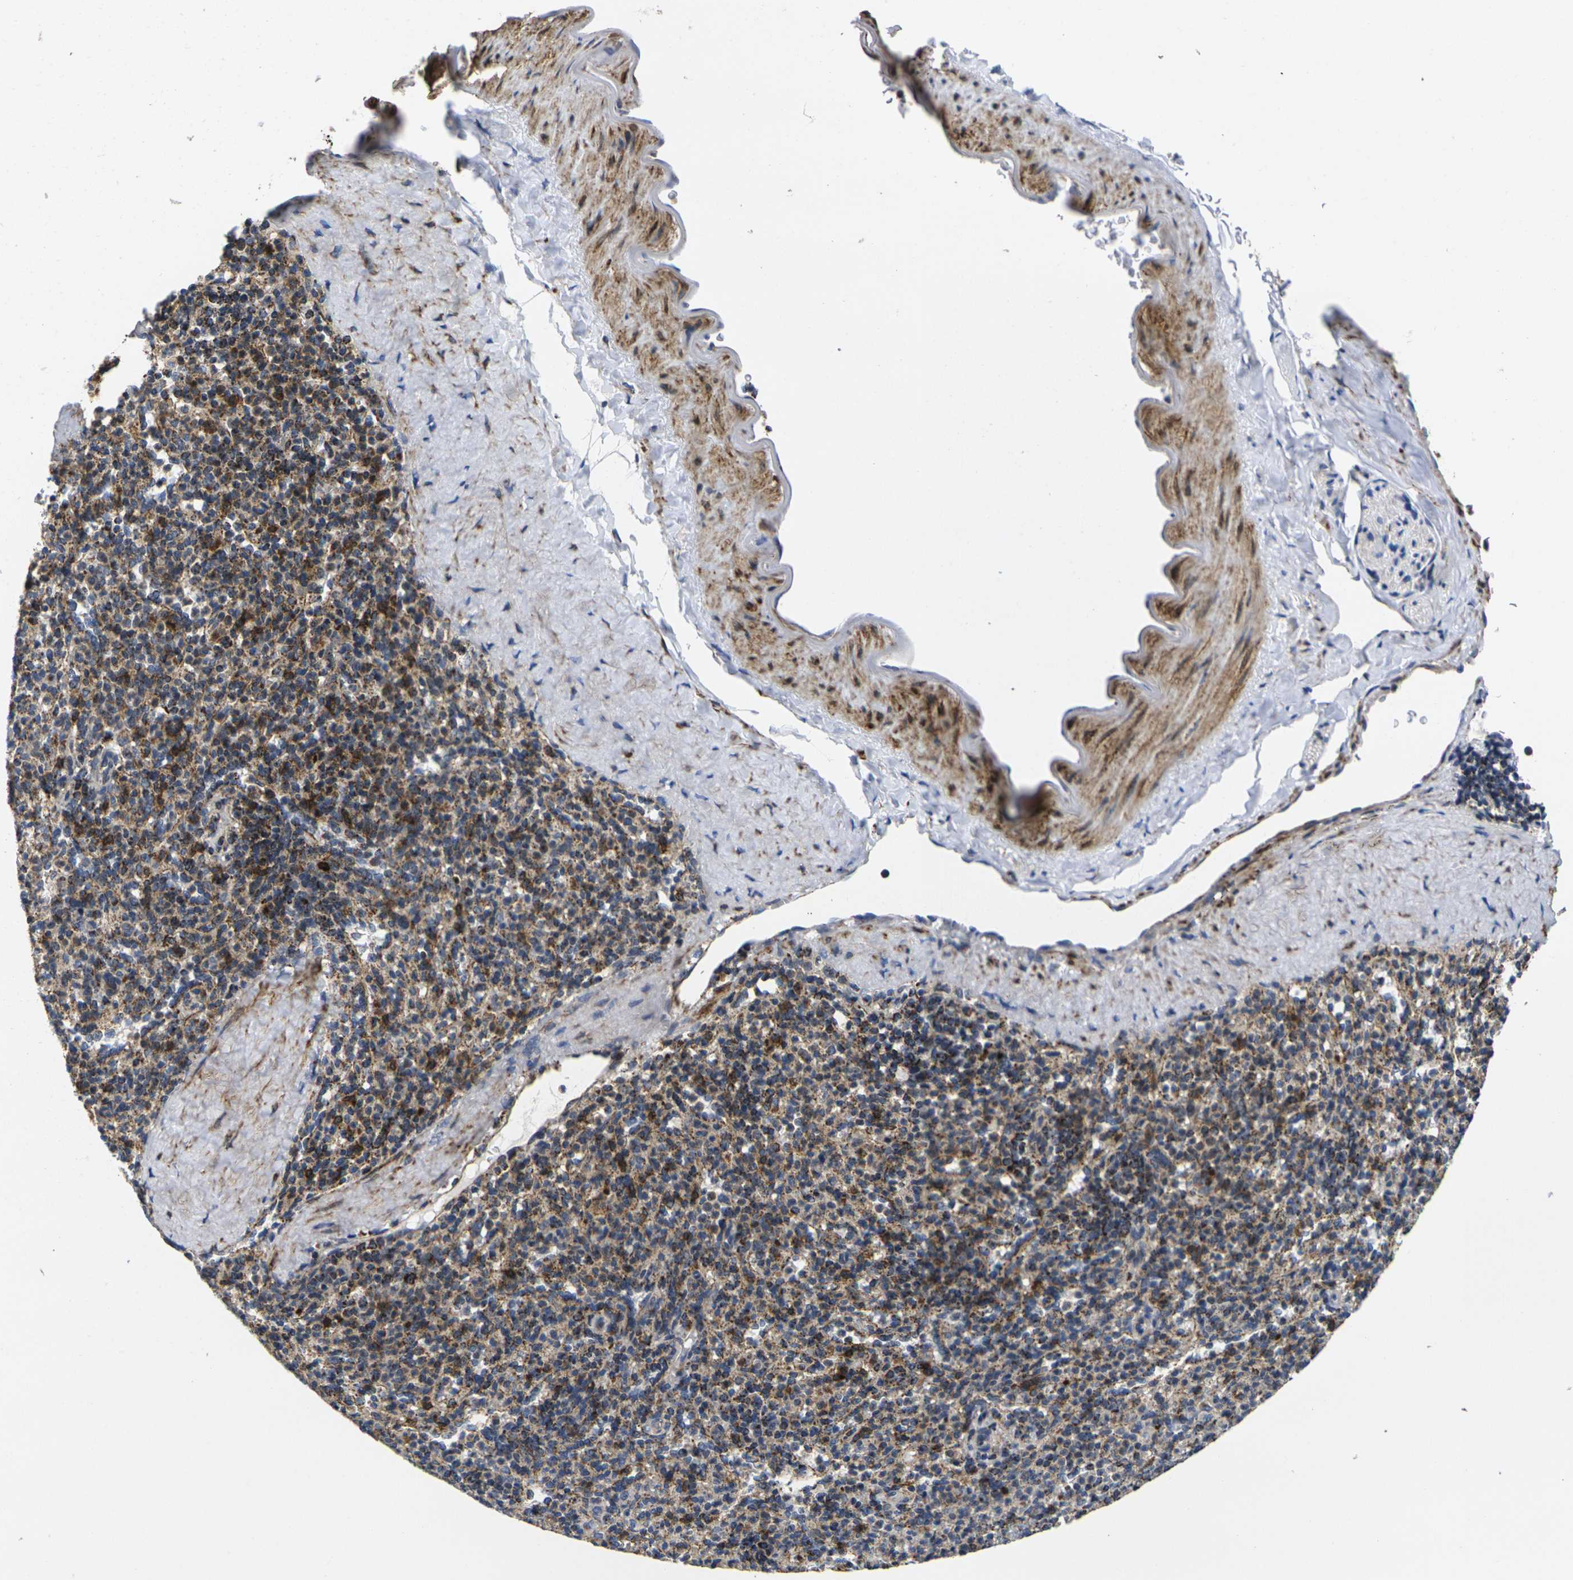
{"staining": {"intensity": "strong", "quantity": "25%-75%", "location": "cytoplasmic/membranous"}, "tissue": "spleen", "cell_type": "Cells in red pulp", "image_type": "normal", "snomed": [{"axis": "morphology", "description": "Normal tissue, NOS"}, {"axis": "topography", "description": "Spleen"}], "caption": "High-power microscopy captured an immunohistochemistry micrograph of normal spleen, revealing strong cytoplasmic/membranous expression in approximately 25%-75% of cells in red pulp.", "gene": "P2RY11", "patient": {"sex": "male", "age": 36}}